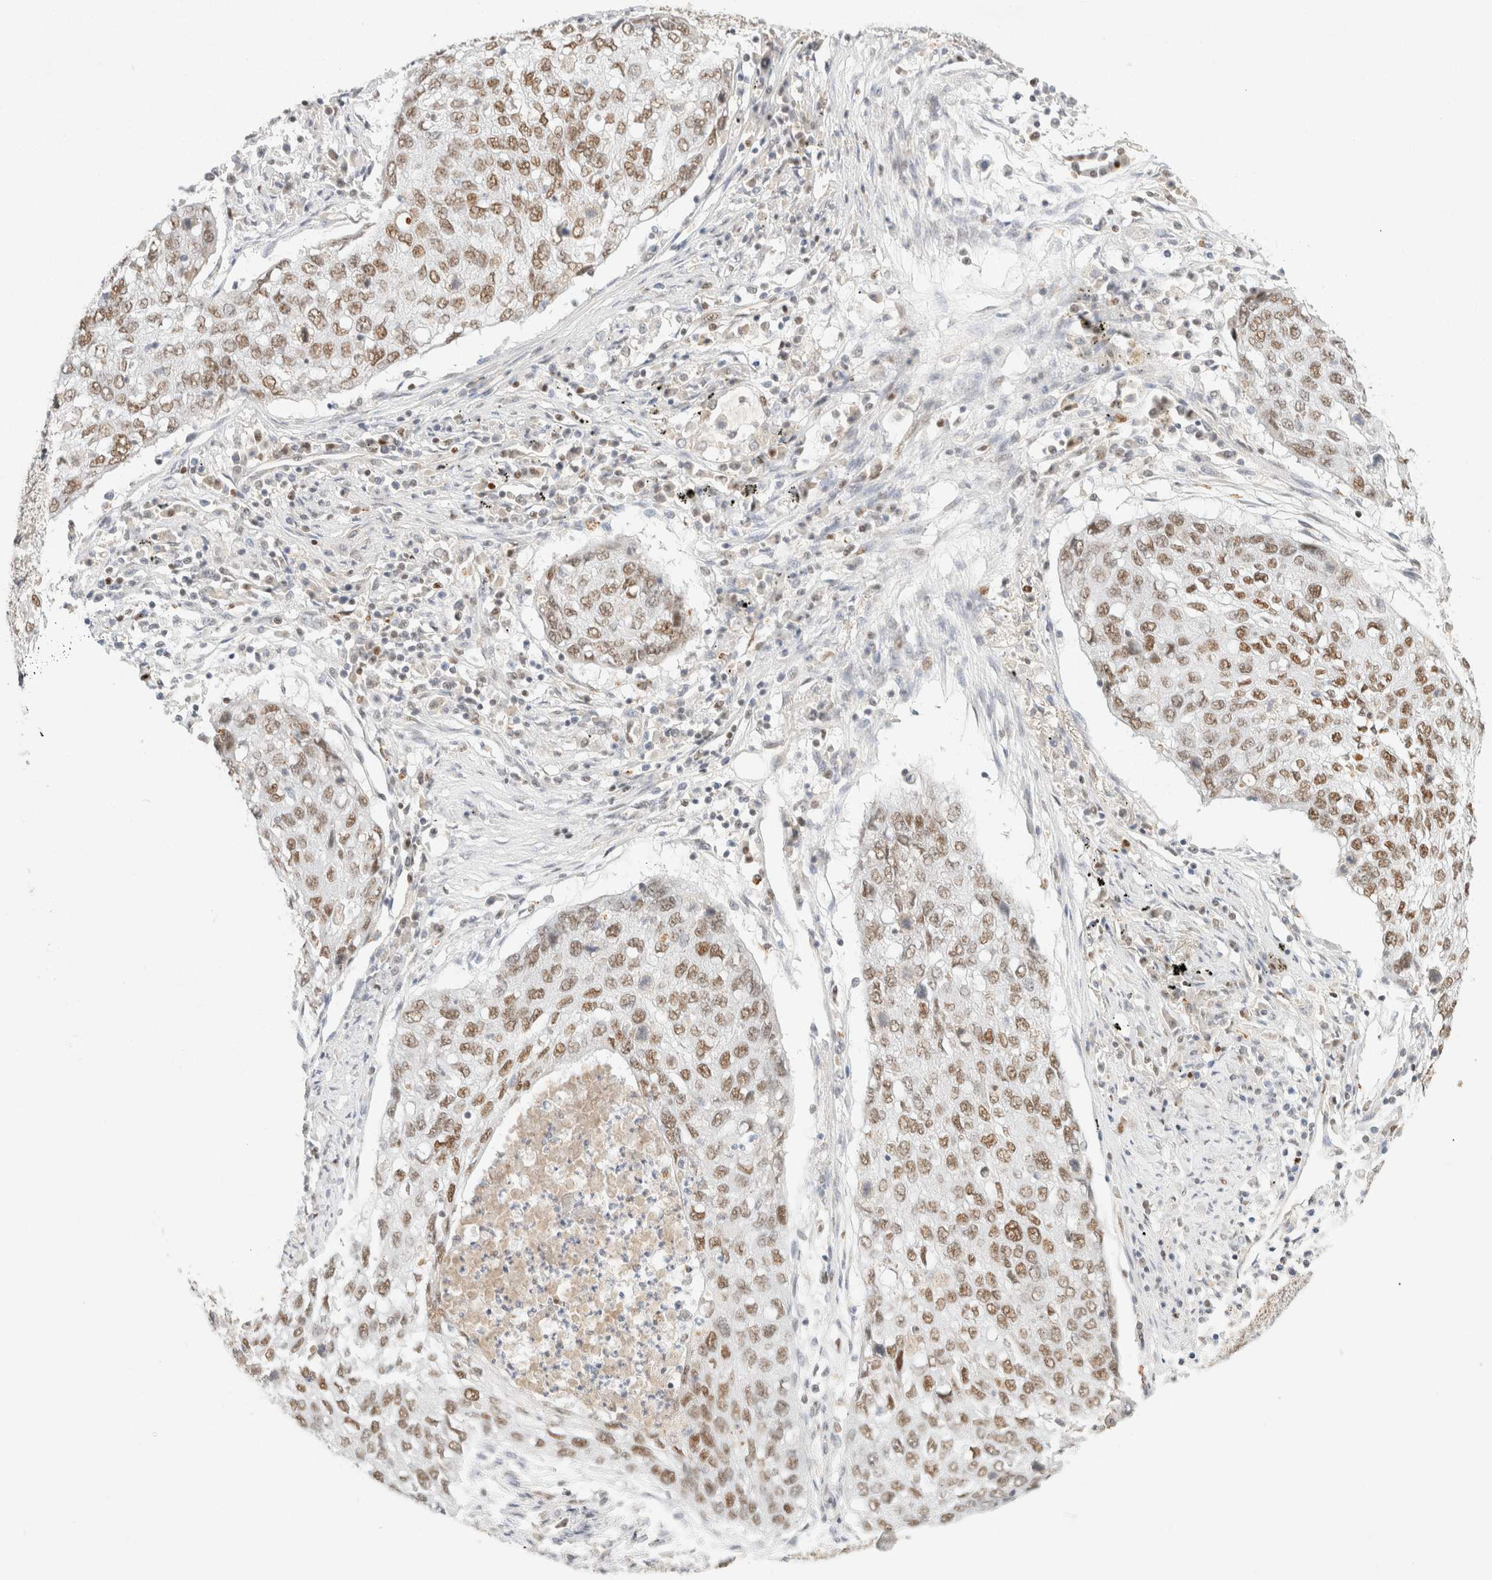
{"staining": {"intensity": "weak", "quantity": ">75%", "location": "nuclear"}, "tissue": "lung cancer", "cell_type": "Tumor cells", "image_type": "cancer", "snomed": [{"axis": "morphology", "description": "Squamous cell carcinoma, NOS"}, {"axis": "topography", "description": "Lung"}], "caption": "DAB immunohistochemical staining of human lung cancer (squamous cell carcinoma) displays weak nuclear protein expression in about >75% of tumor cells.", "gene": "DDB2", "patient": {"sex": "female", "age": 63}}